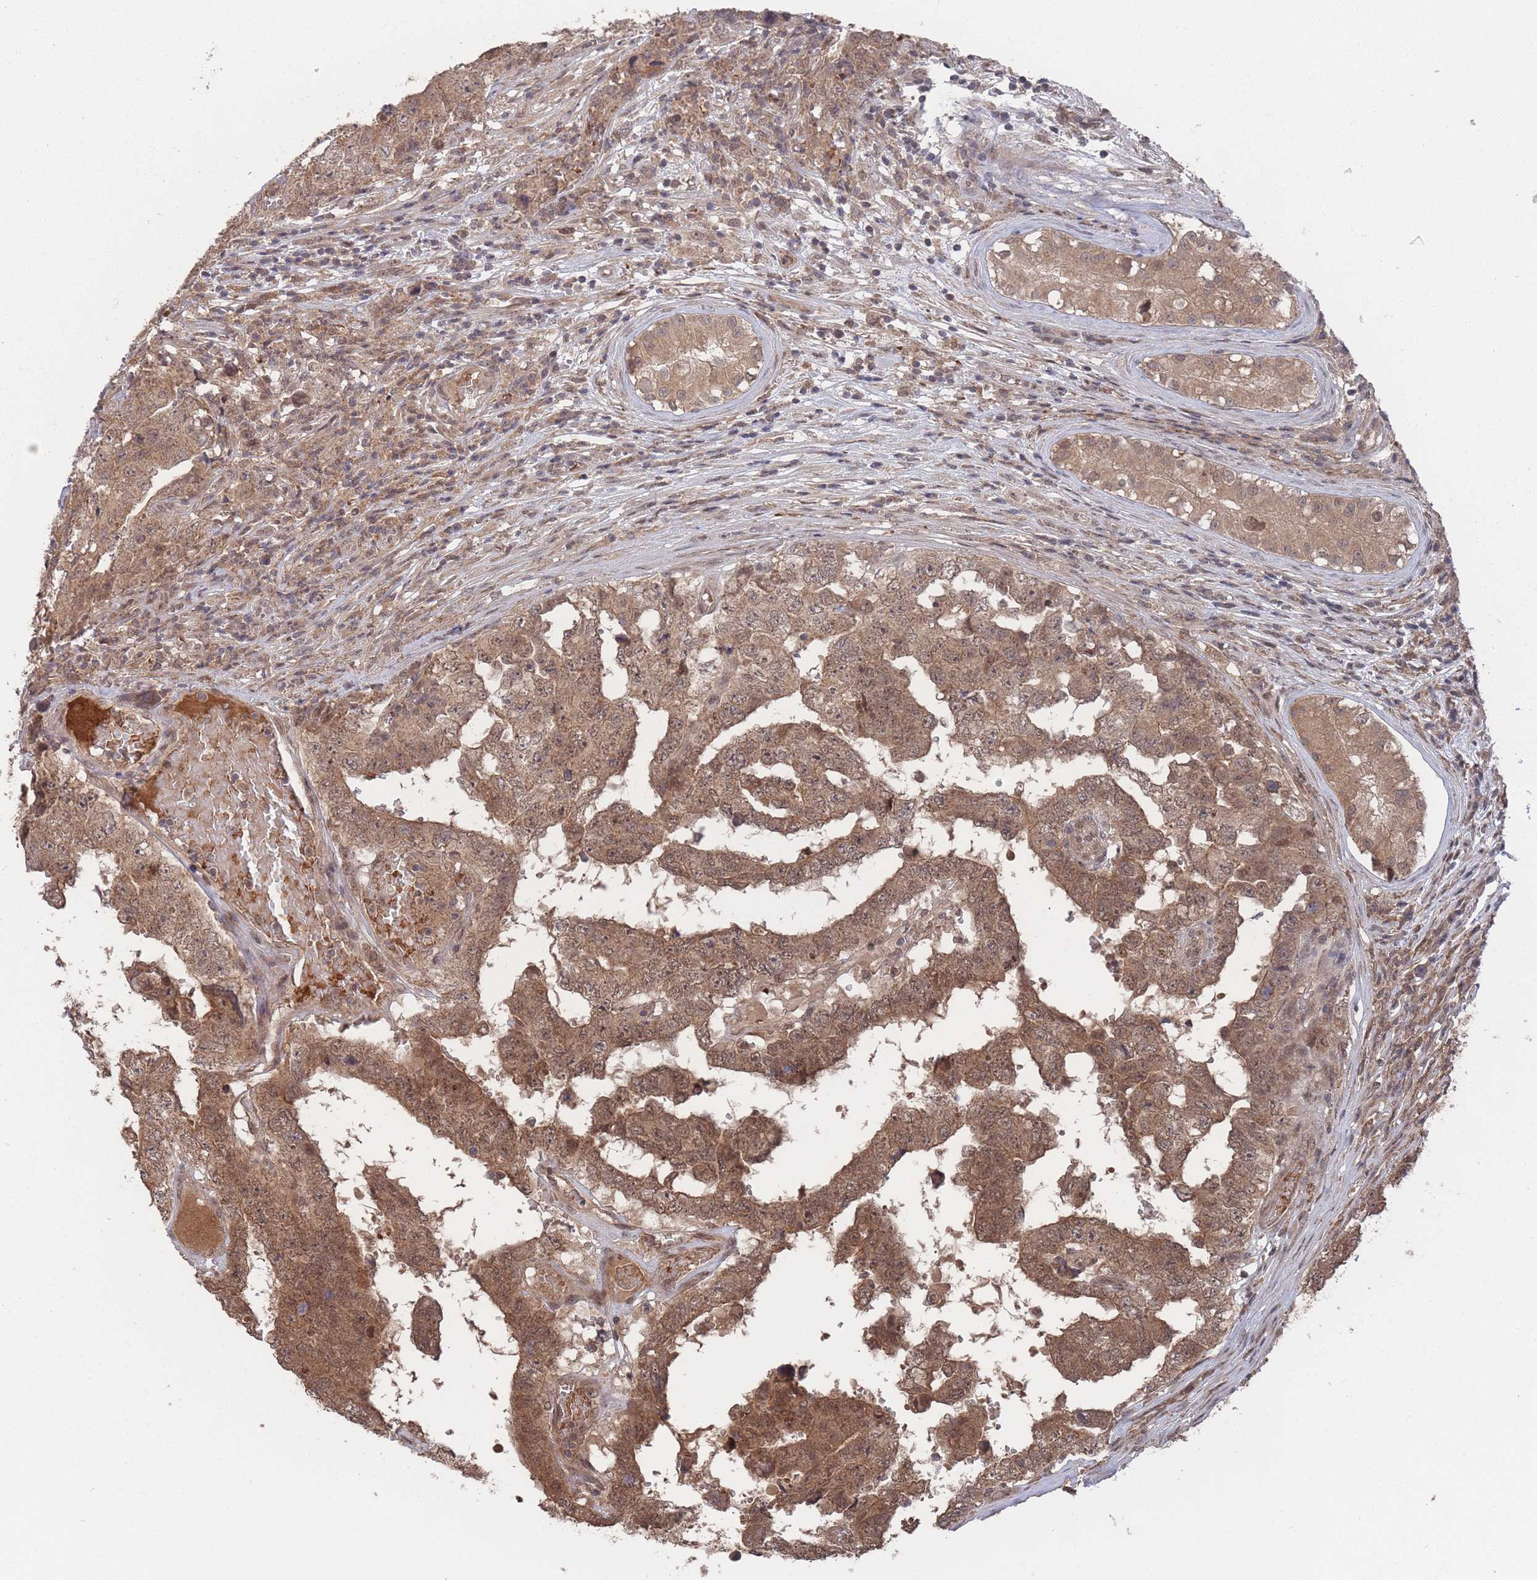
{"staining": {"intensity": "moderate", "quantity": ">75%", "location": "cytoplasmic/membranous"}, "tissue": "testis cancer", "cell_type": "Tumor cells", "image_type": "cancer", "snomed": [{"axis": "morphology", "description": "Normal tissue, NOS"}, {"axis": "morphology", "description": "Carcinoma, Embryonal, NOS"}, {"axis": "topography", "description": "Testis"}, {"axis": "topography", "description": "Epididymis"}], "caption": "Testis embryonal carcinoma was stained to show a protein in brown. There is medium levels of moderate cytoplasmic/membranous staining in about >75% of tumor cells. (DAB = brown stain, brightfield microscopy at high magnification).", "gene": "SF3B1", "patient": {"sex": "male", "age": 25}}